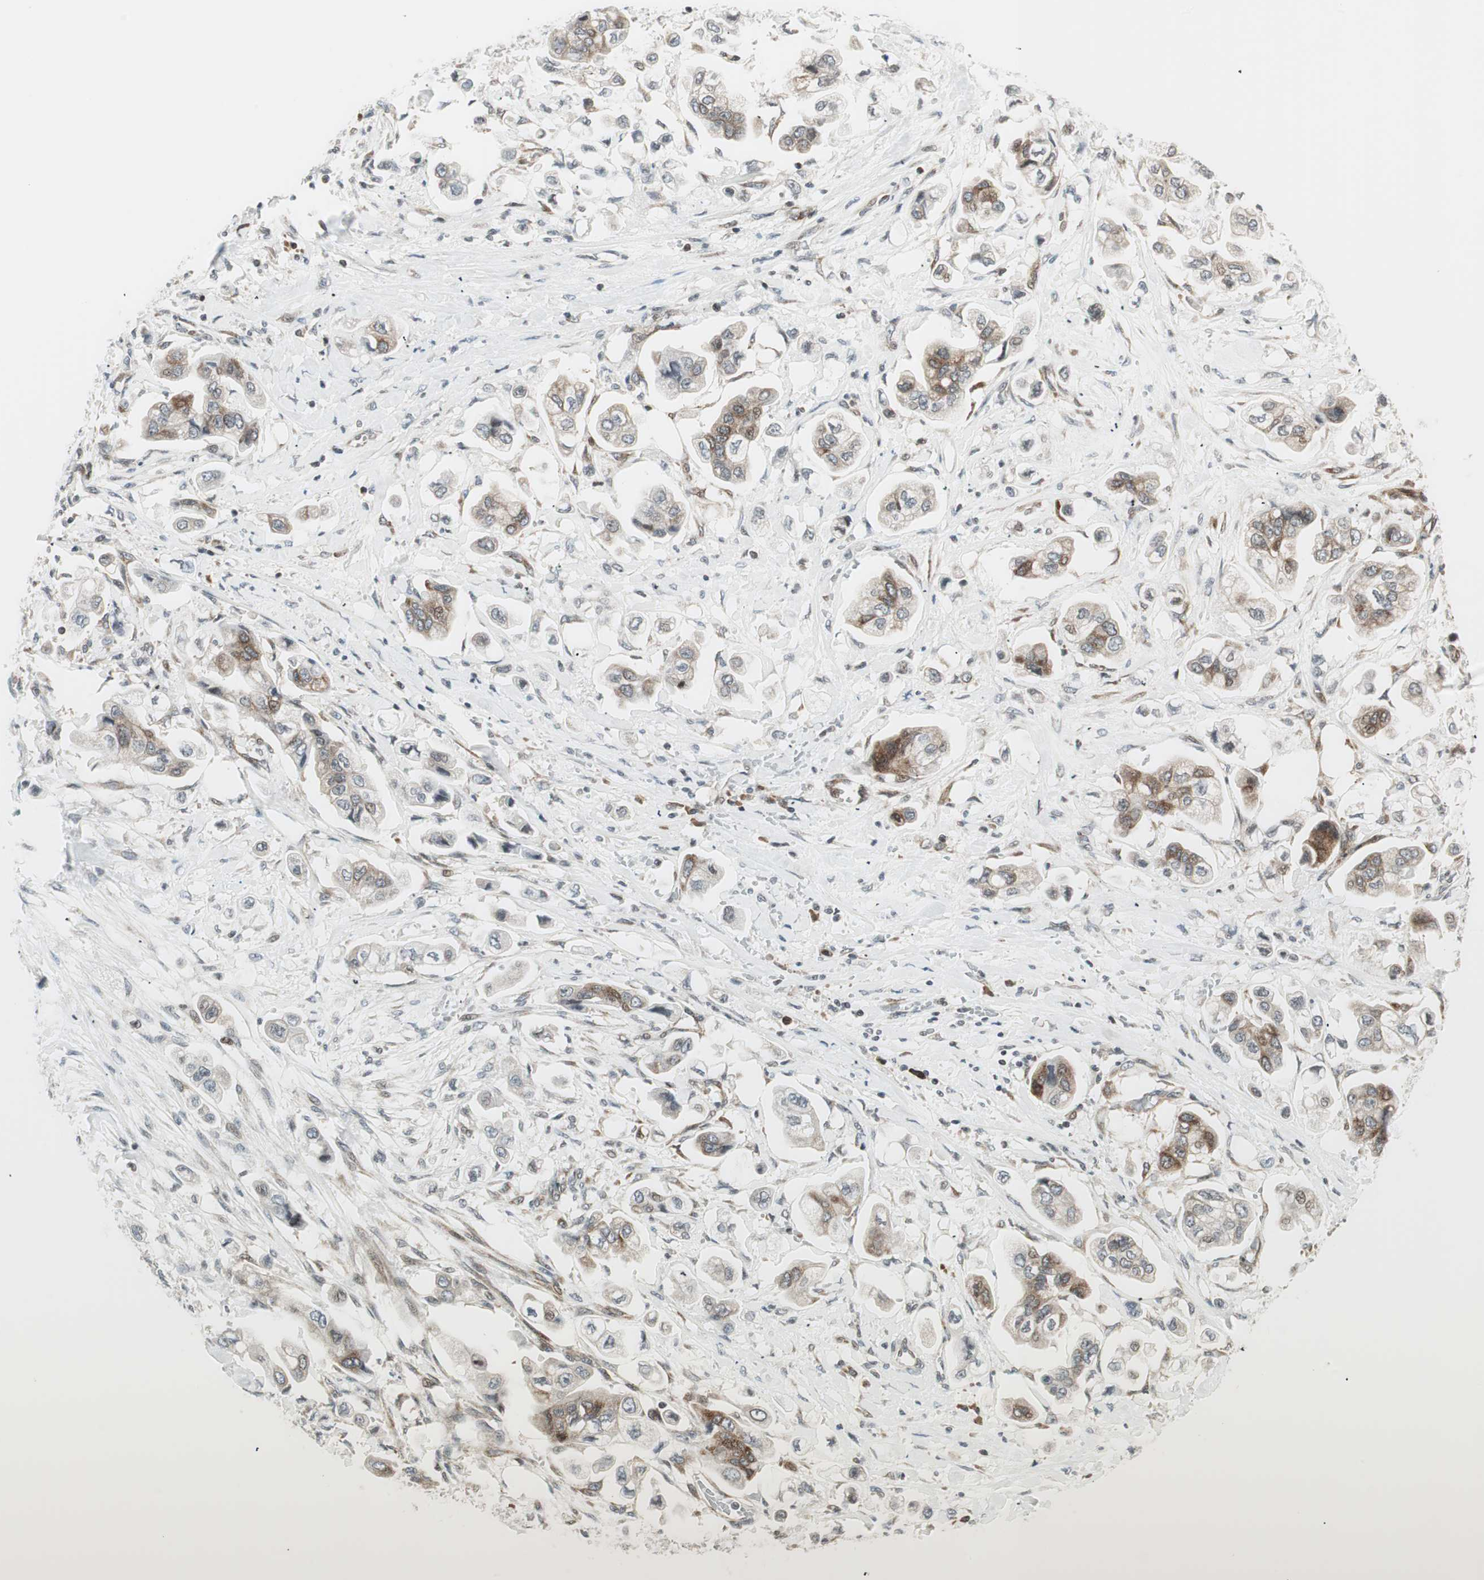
{"staining": {"intensity": "moderate", "quantity": ">75%", "location": "cytoplasmic/membranous"}, "tissue": "stomach cancer", "cell_type": "Tumor cells", "image_type": "cancer", "snomed": [{"axis": "morphology", "description": "Adenocarcinoma, NOS"}, {"axis": "topography", "description": "Stomach"}], "caption": "DAB immunohistochemical staining of human adenocarcinoma (stomach) displays moderate cytoplasmic/membranous protein staining in about >75% of tumor cells.", "gene": "TPT1", "patient": {"sex": "male", "age": 62}}